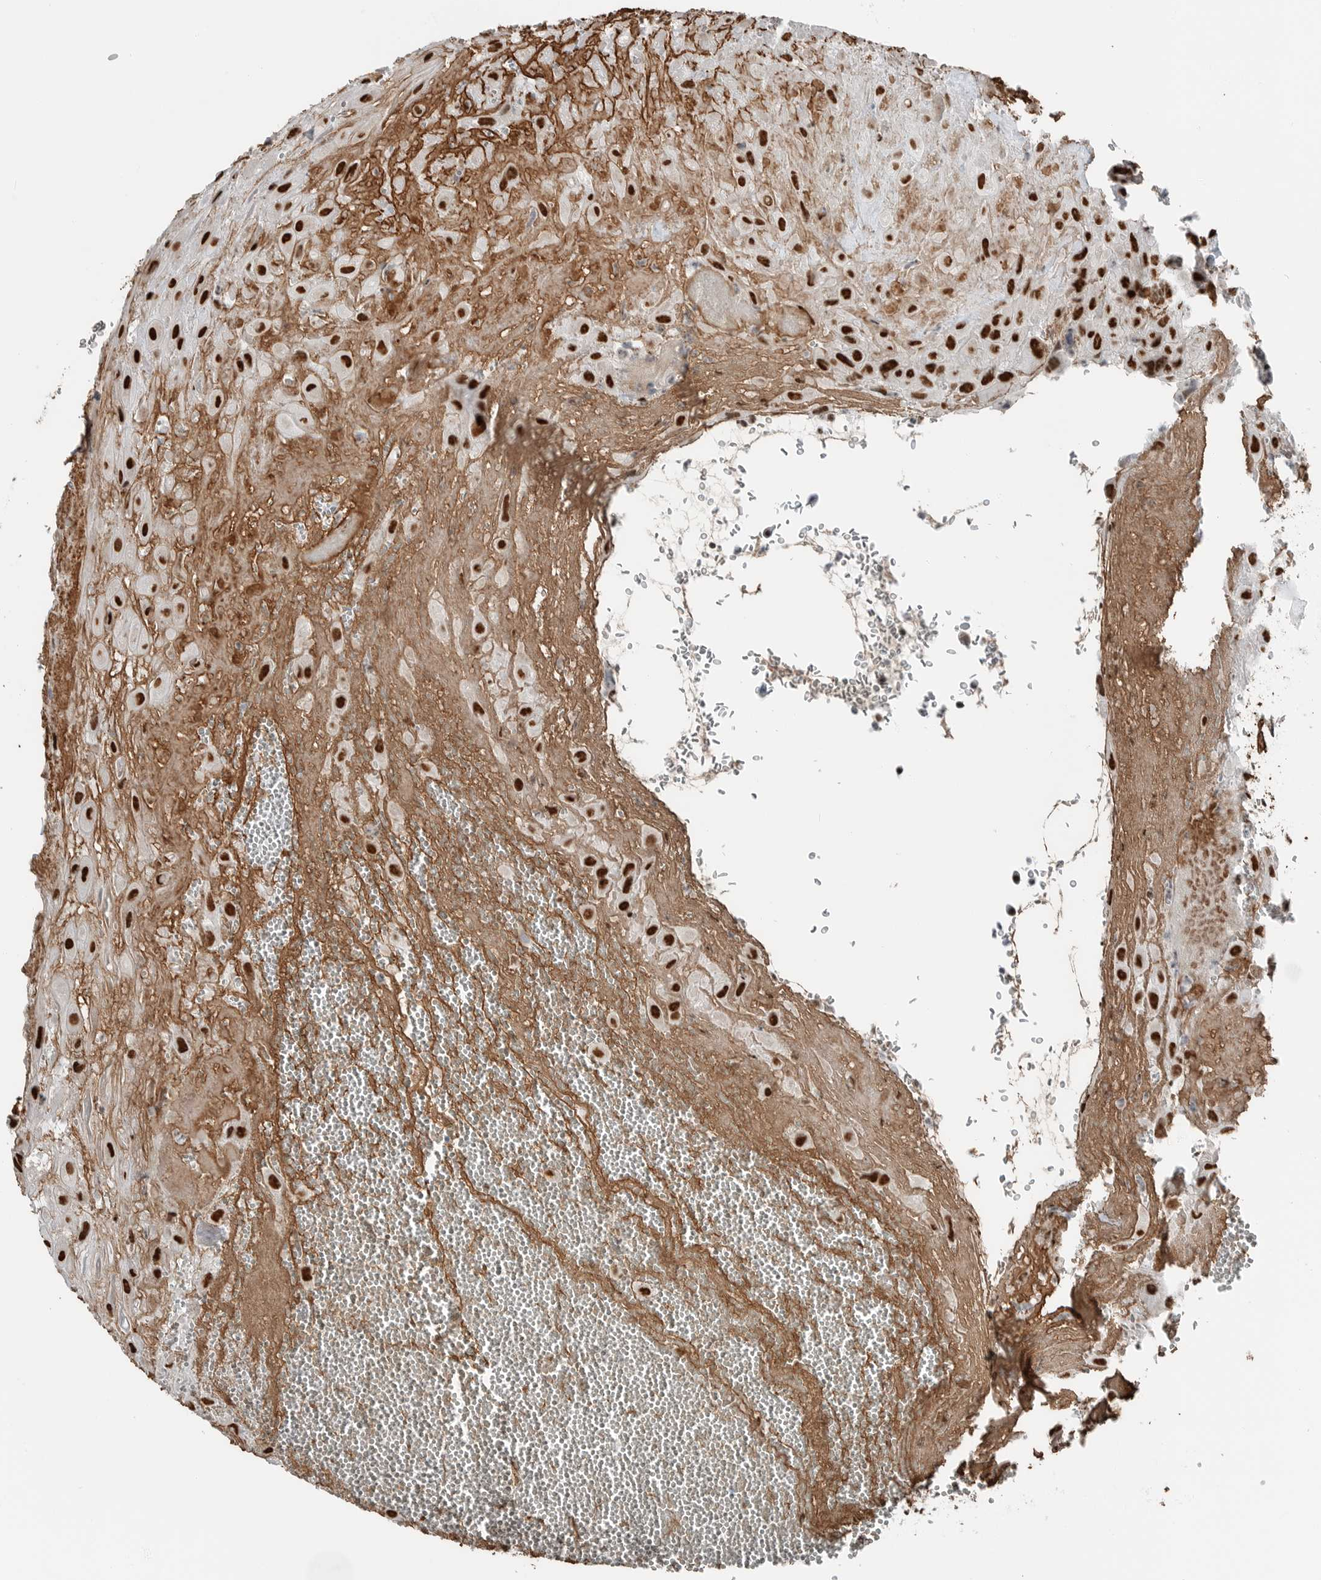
{"staining": {"intensity": "strong", "quantity": ">75%", "location": "nuclear"}, "tissue": "placenta", "cell_type": "Decidual cells", "image_type": "normal", "snomed": [{"axis": "morphology", "description": "Normal tissue, NOS"}, {"axis": "topography", "description": "Placenta"}], "caption": "A histopathology image of placenta stained for a protein reveals strong nuclear brown staining in decidual cells. (IHC, brightfield microscopy, high magnification).", "gene": "BLZF1", "patient": {"sex": "female", "age": 35}}